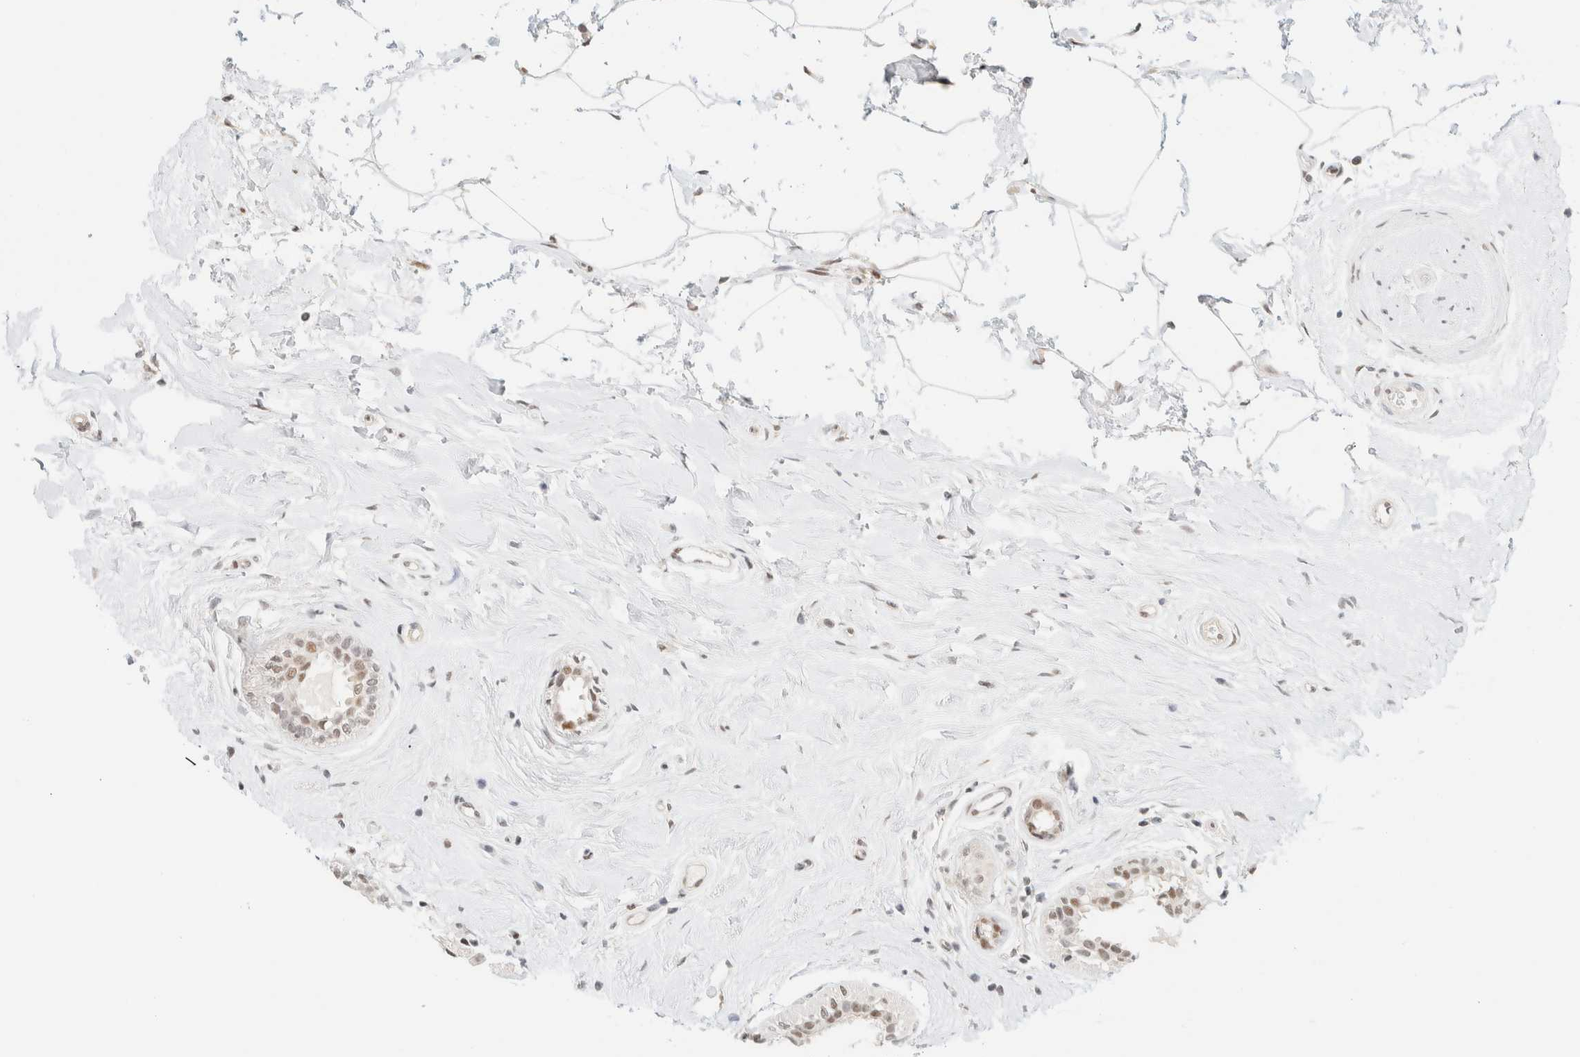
{"staining": {"intensity": "moderate", "quantity": ">75%", "location": "nuclear"}, "tissue": "breast cancer", "cell_type": "Tumor cells", "image_type": "cancer", "snomed": [{"axis": "morphology", "description": "Duct carcinoma"}, {"axis": "topography", "description": "Breast"}], "caption": "A brown stain shows moderate nuclear expression of a protein in breast invasive ductal carcinoma tumor cells.", "gene": "PYGO2", "patient": {"sex": "female", "age": 55}}